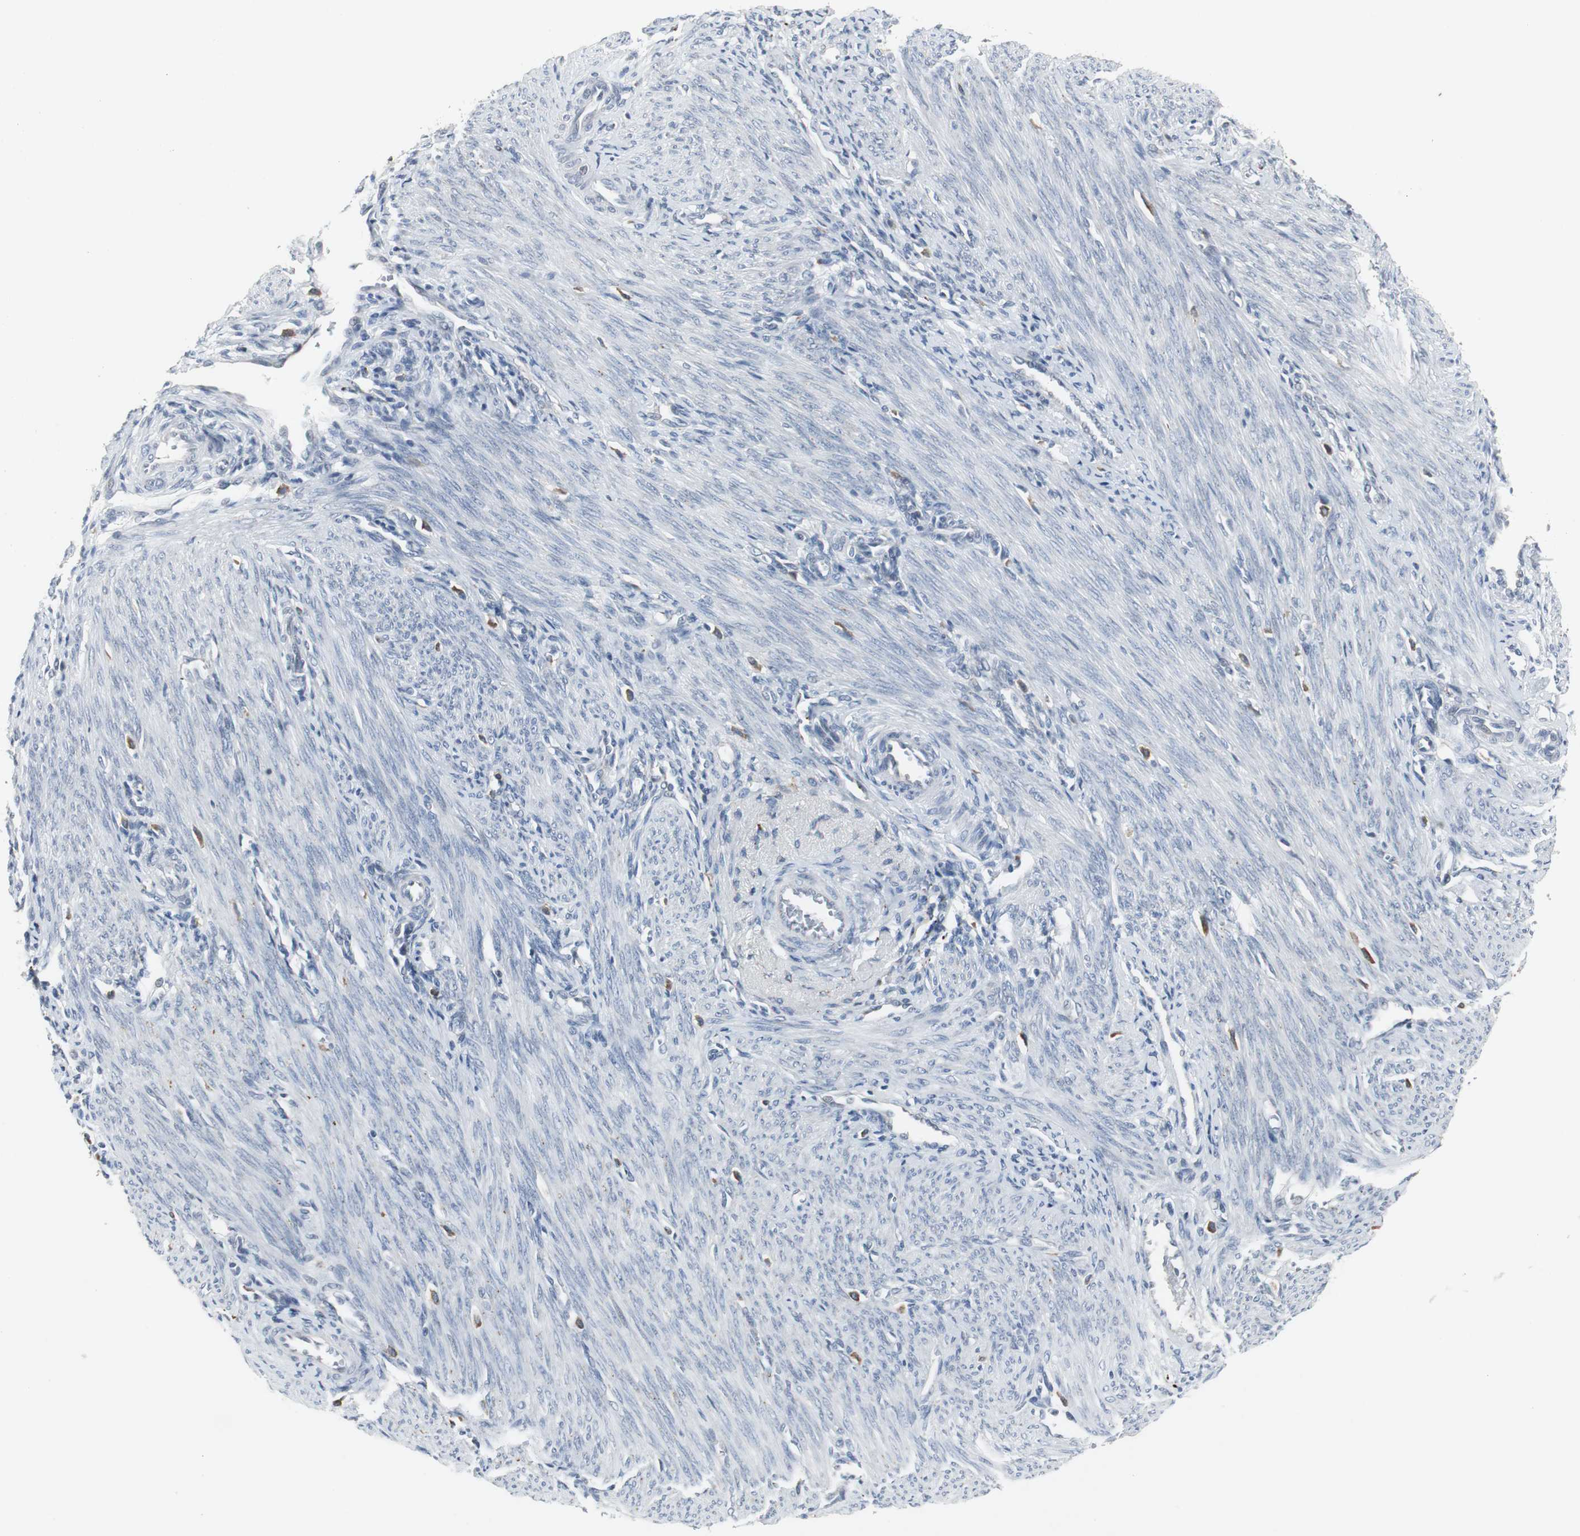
{"staining": {"intensity": "negative", "quantity": "none", "location": "none"}, "tissue": "endometrium", "cell_type": "Cells in endometrial stroma", "image_type": "normal", "snomed": [{"axis": "morphology", "description": "Normal tissue, NOS"}, {"axis": "topography", "description": "Uterus"}, {"axis": "topography", "description": "Endometrium"}], "caption": "Immunohistochemistry (IHC) photomicrograph of normal endometrium stained for a protein (brown), which demonstrates no staining in cells in endometrial stroma.", "gene": "NLGN1", "patient": {"sex": "female", "age": 33}}